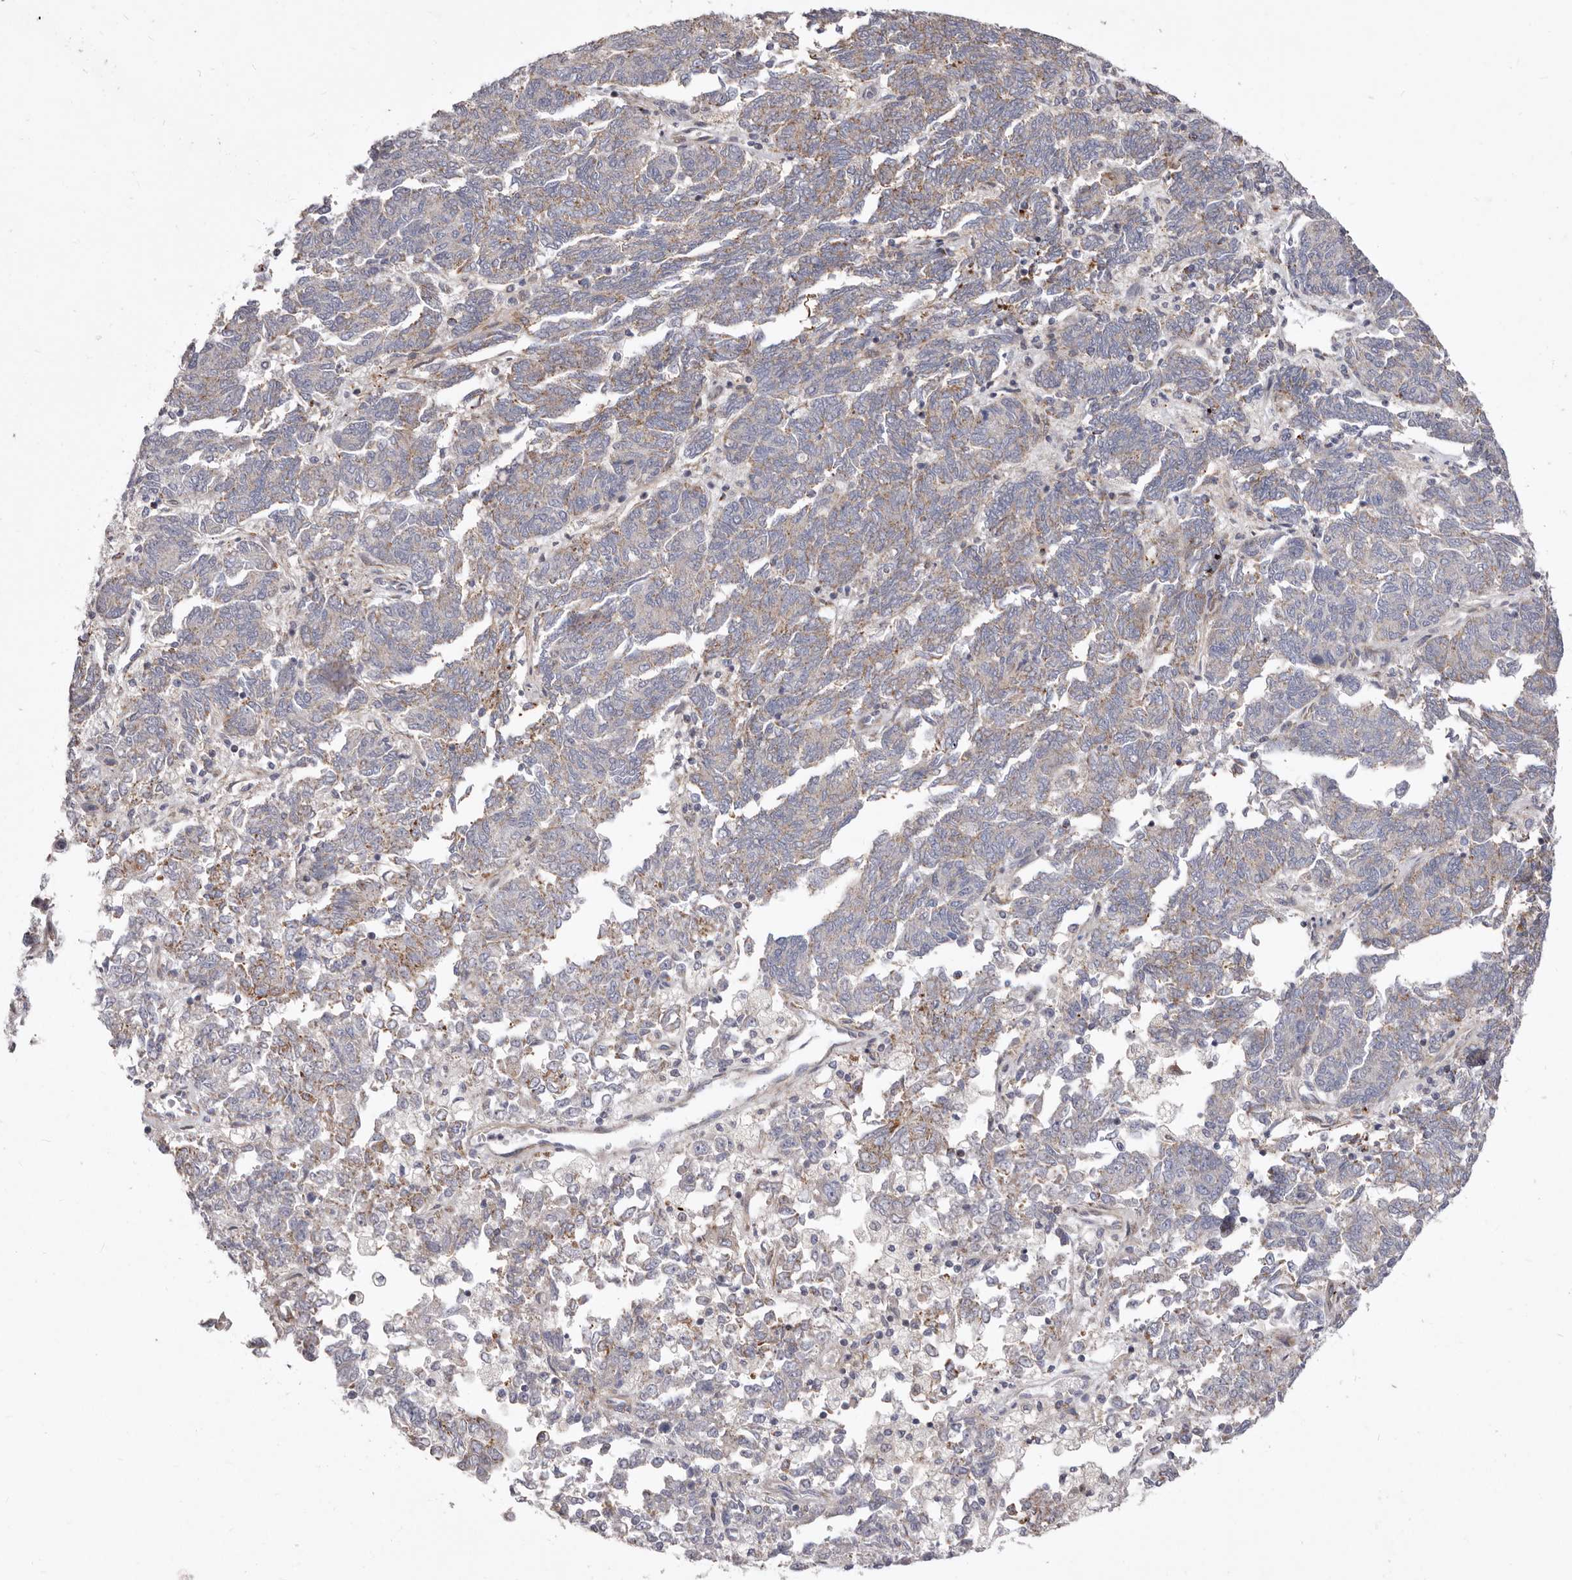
{"staining": {"intensity": "weak", "quantity": "25%-75%", "location": "cytoplasmic/membranous"}, "tissue": "endometrial cancer", "cell_type": "Tumor cells", "image_type": "cancer", "snomed": [{"axis": "morphology", "description": "Adenocarcinoma, NOS"}, {"axis": "topography", "description": "Endometrium"}], "caption": "Brown immunohistochemical staining in endometrial cancer shows weak cytoplasmic/membranous positivity in about 25%-75% of tumor cells.", "gene": "NUBPL", "patient": {"sex": "female", "age": 80}}